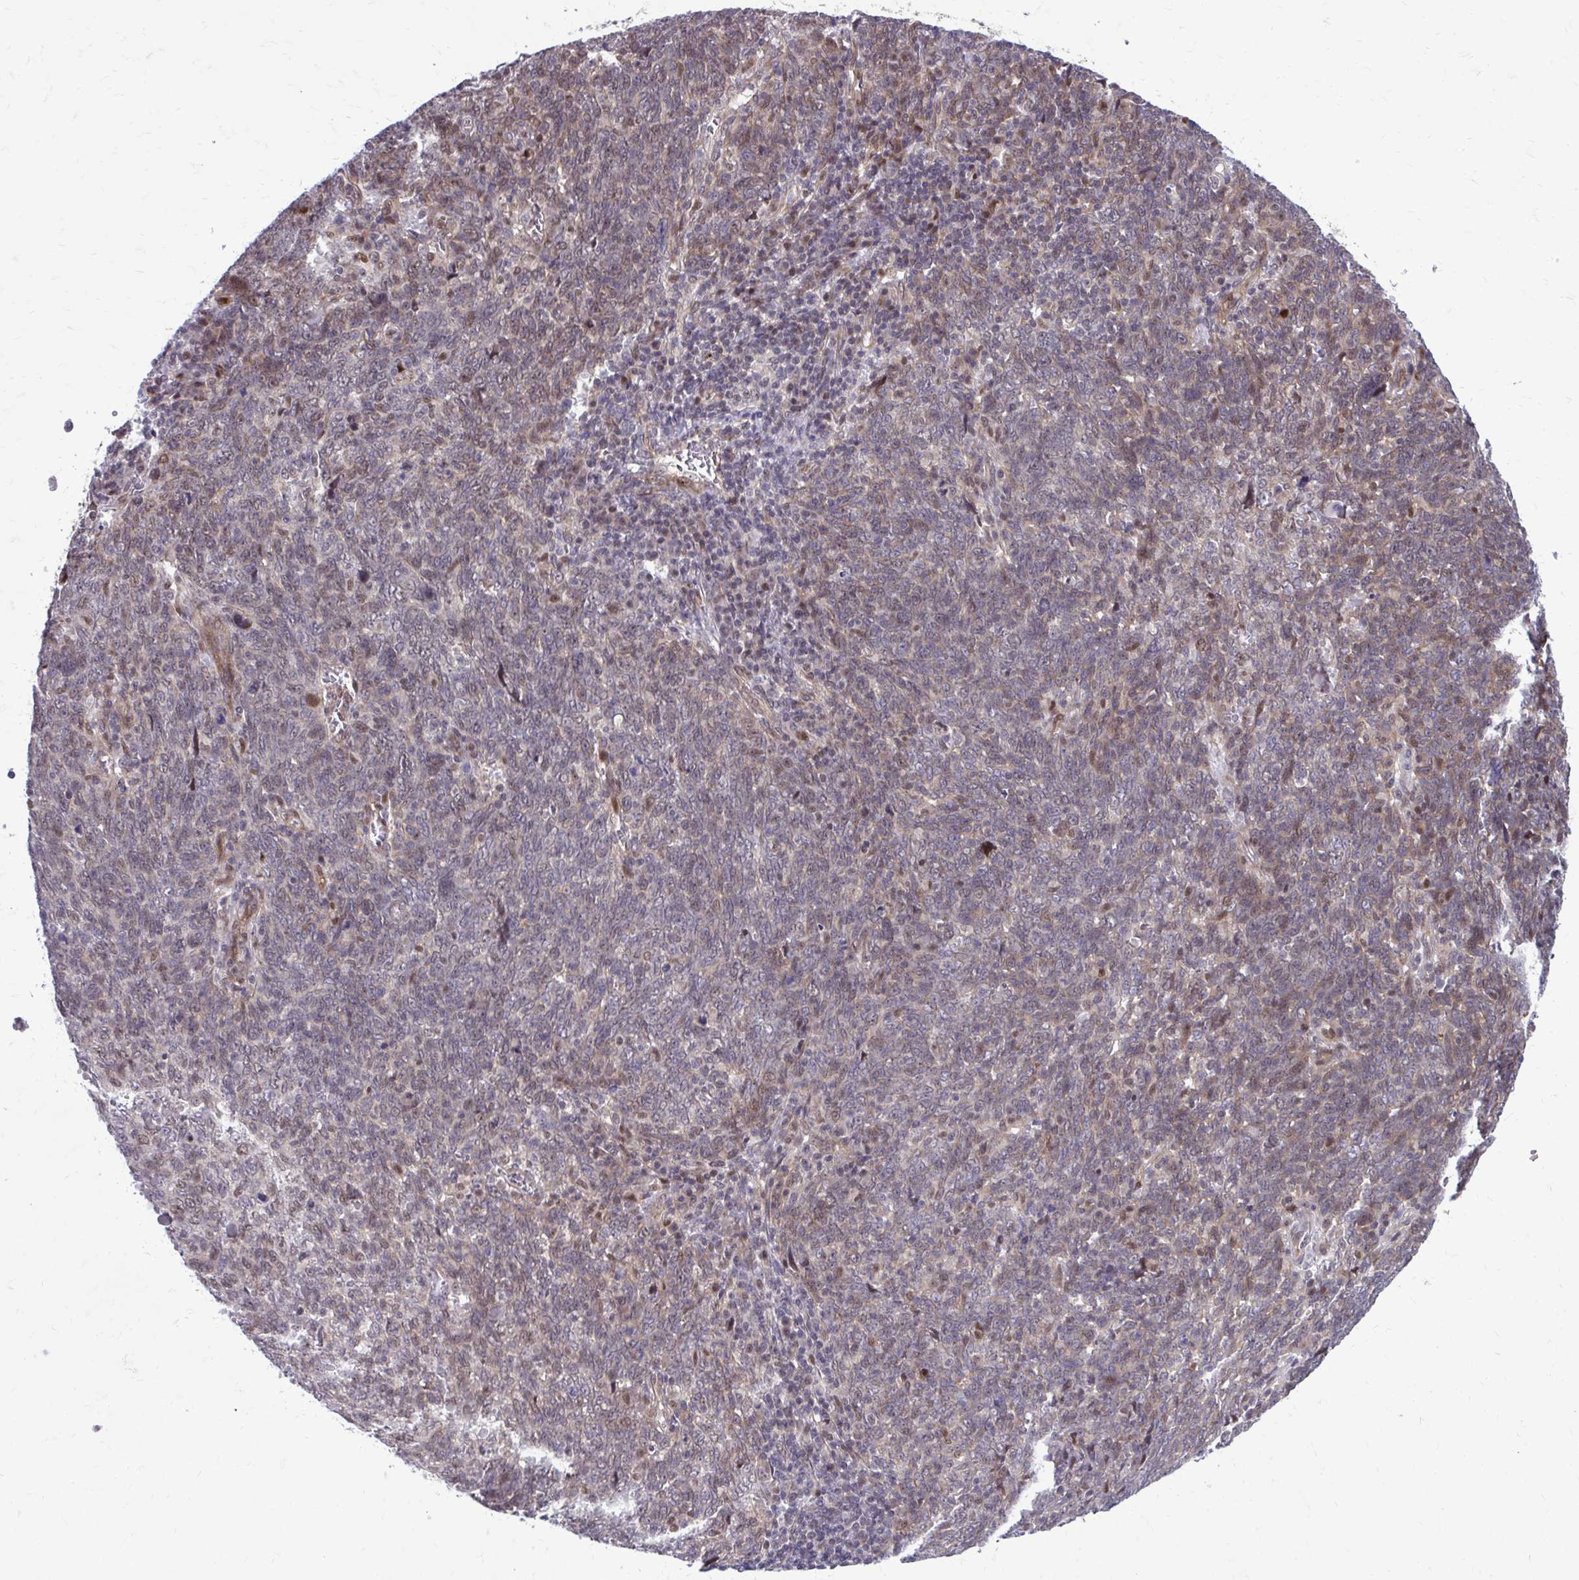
{"staining": {"intensity": "weak", "quantity": "25%-75%", "location": "nuclear"}, "tissue": "lung cancer", "cell_type": "Tumor cells", "image_type": "cancer", "snomed": [{"axis": "morphology", "description": "Squamous cell carcinoma, NOS"}, {"axis": "topography", "description": "Lung"}], "caption": "Squamous cell carcinoma (lung) stained for a protein reveals weak nuclear positivity in tumor cells.", "gene": "ANKRD30B", "patient": {"sex": "female", "age": 72}}